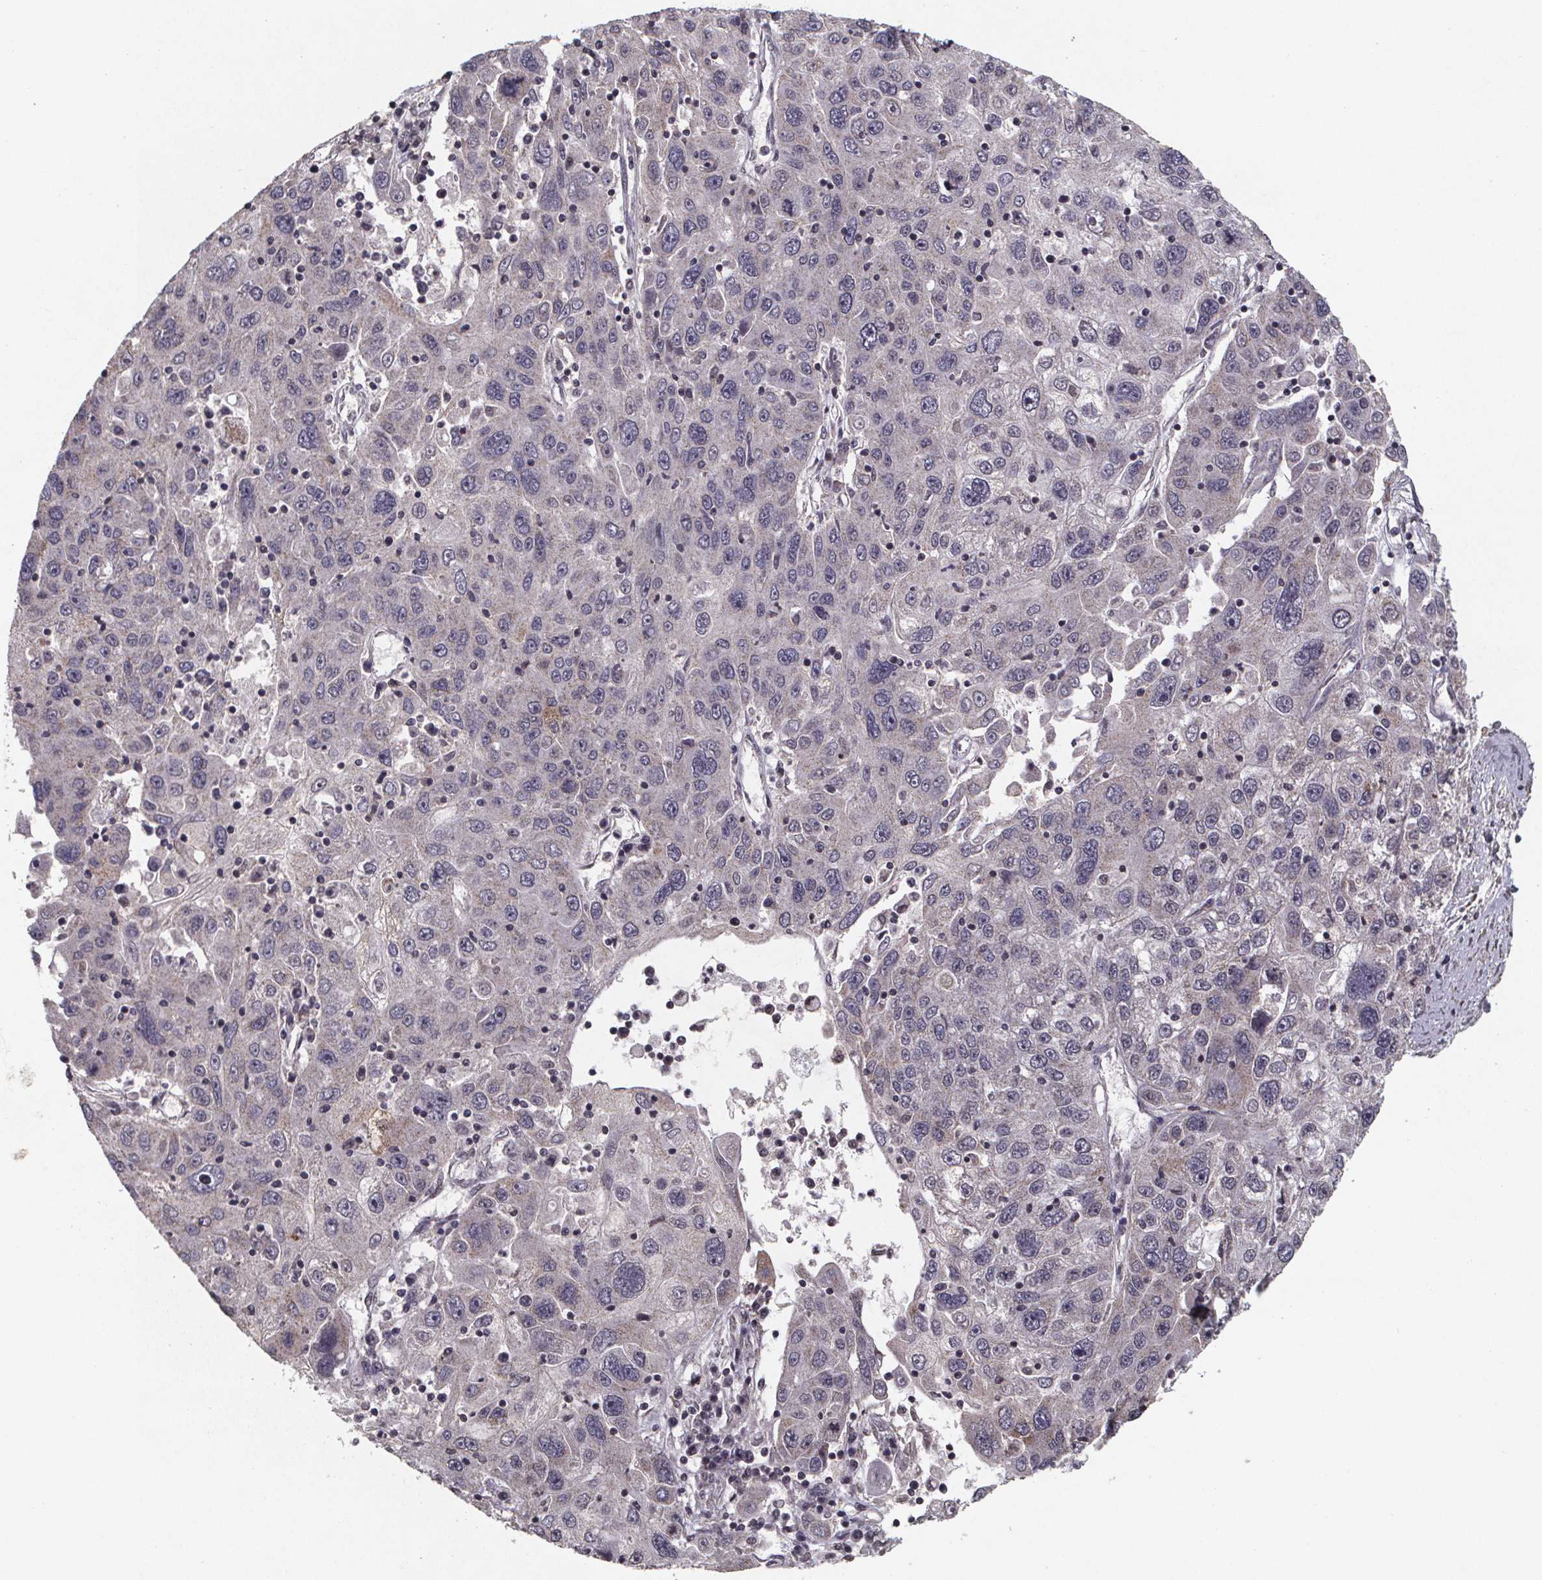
{"staining": {"intensity": "negative", "quantity": "none", "location": "none"}, "tissue": "stomach cancer", "cell_type": "Tumor cells", "image_type": "cancer", "snomed": [{"axis": "morphology", "description": "Adenocarcinoma, NOS"}, {"axis": "topography", "description": "Stomach"}], "caption": "Immunohistochemistry (IHC) photomicrograph of adenocarcinoma (stomach) stained for a protein (brown), which displays no expression in tumor cells.", "gene": "PALLD", "patient": {"sex": "male", "age": 56}}